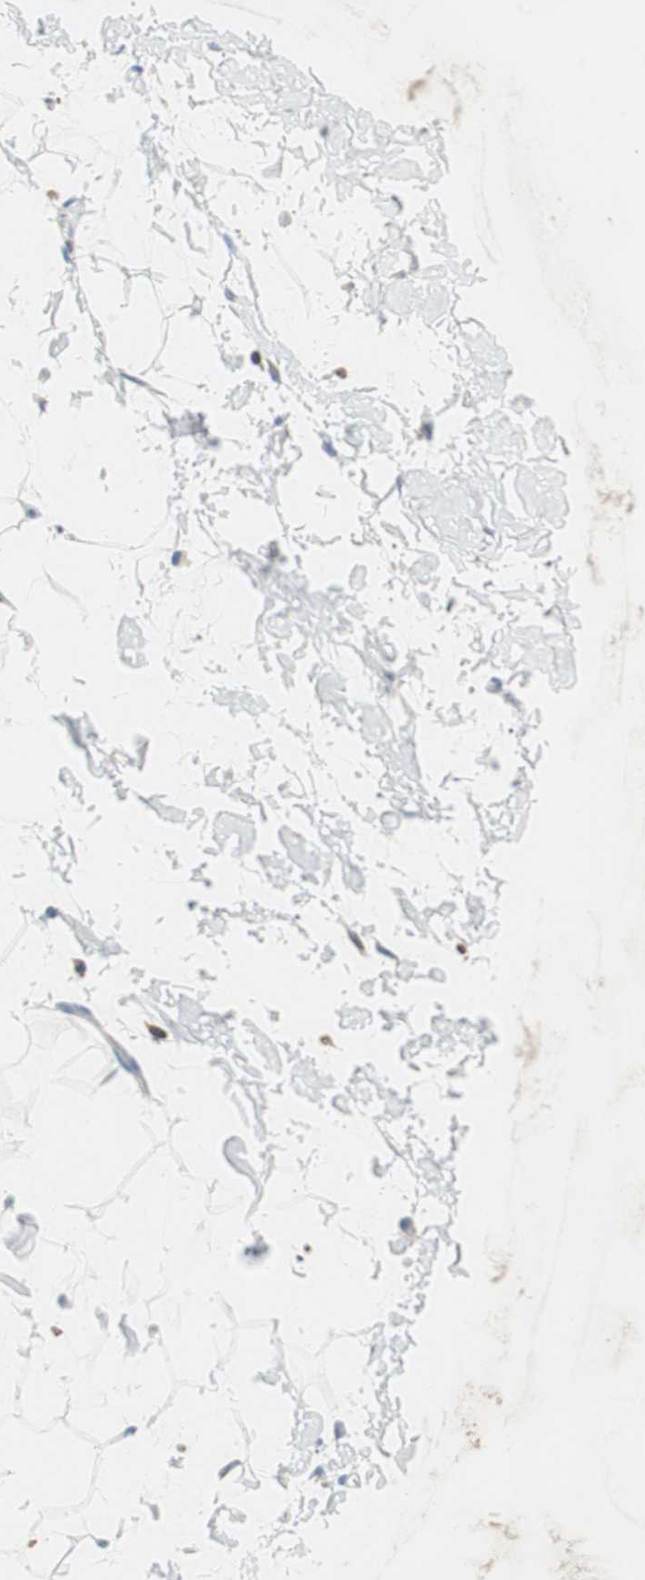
{"staining": {"intensity": "negative", "quantity": "none", "location": "none"}, "tissue": "adipose tissue", "cell_type": "Adipocytes", "image_type": "normal", "snomed": [{"axis": "morphology", "description": "Normal tissue, NOS"}, {"axis": "topography", "description": "Soft tissue"}], "caption": "High power microscopy image of an IHC image of benign adipose tissue, revealing no significant staining in adipocytes.", "gene": "SLC27A4", "patient": {"sex": "male", "age": 72}}